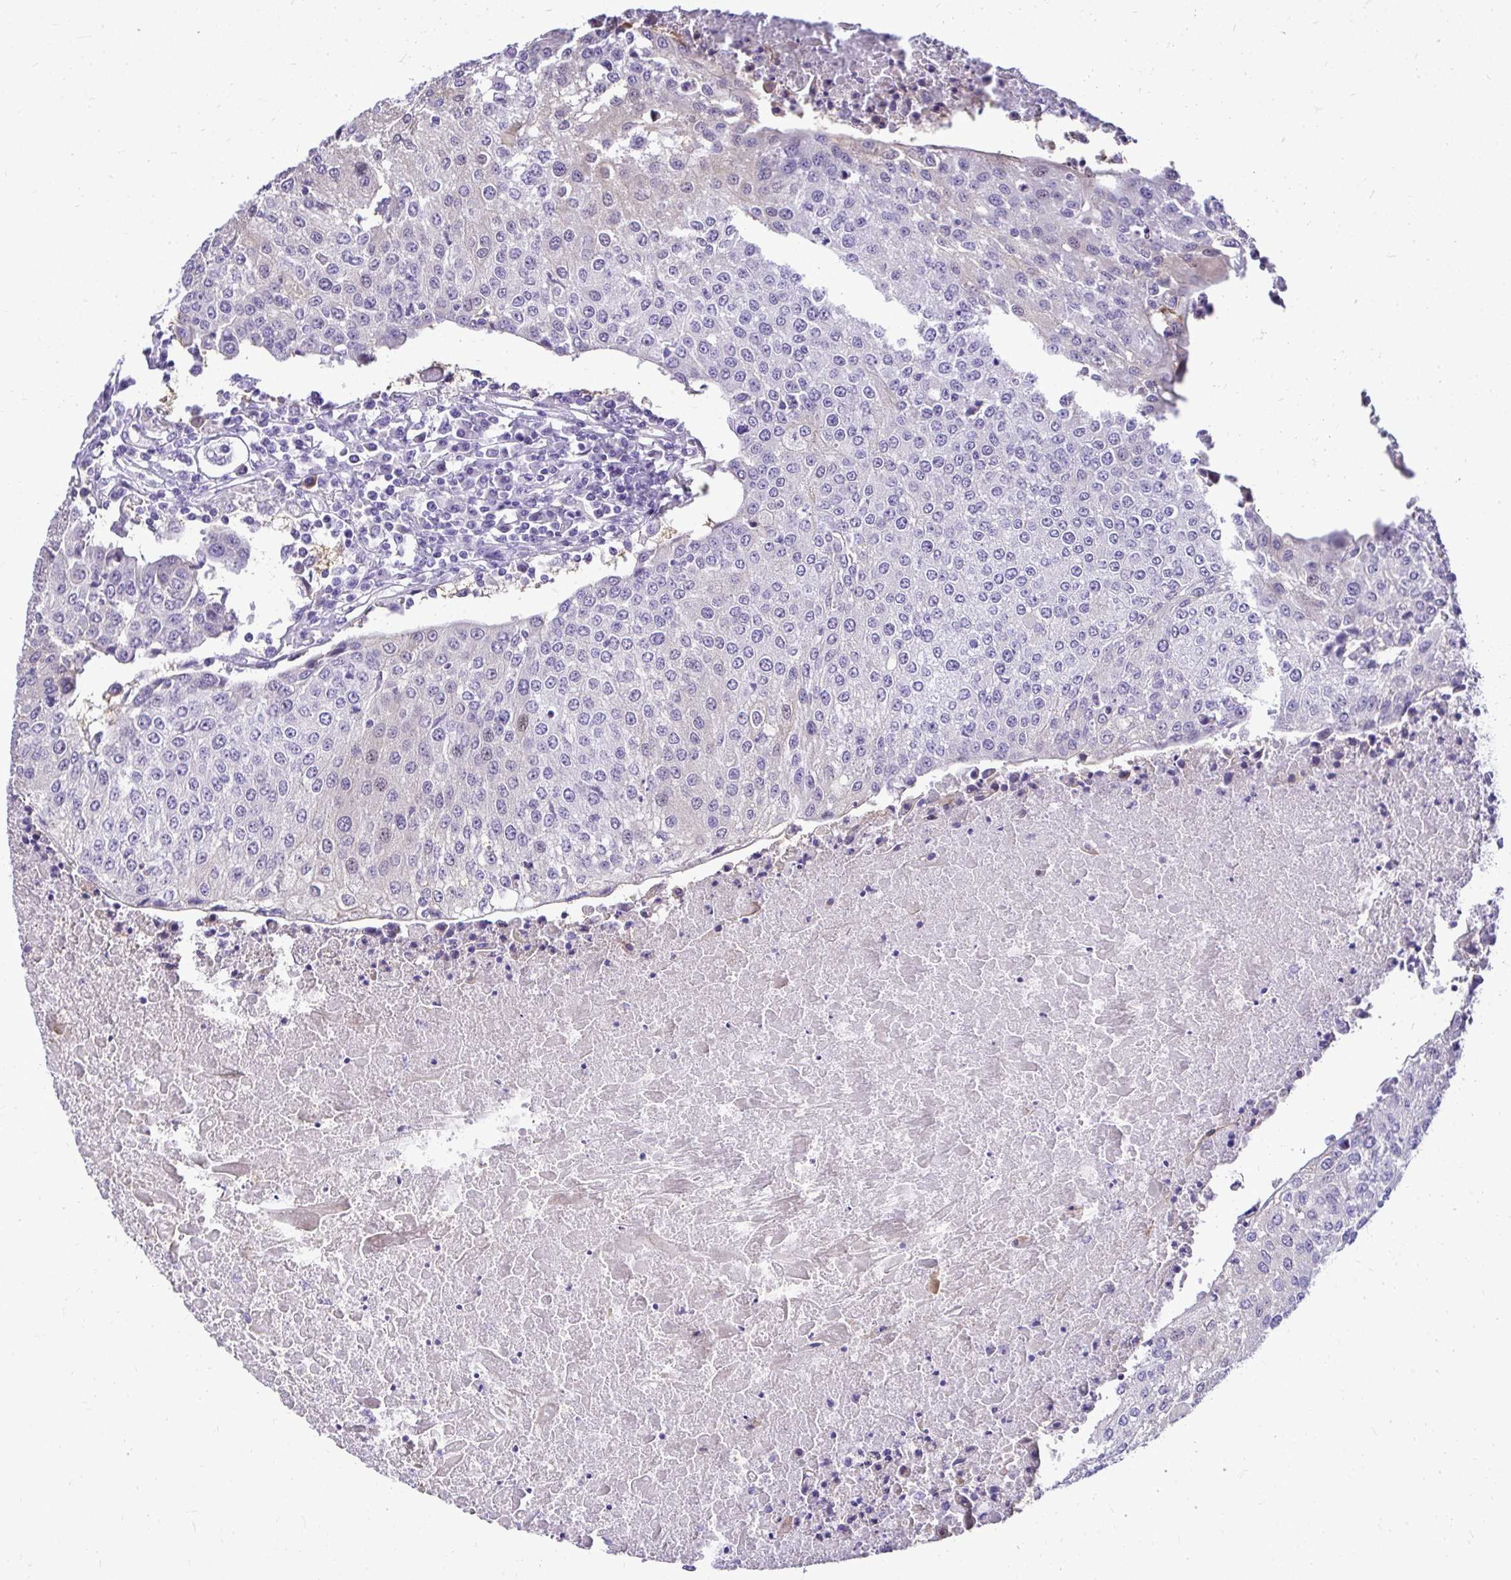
{"staining": {"intensity": "negative", "quantity": "none", "location": "none"}, "tissue": "urothelial cancer", "cell_type": "Tumor cells", "image_type": "cancer", "snomed": [{"axis": "morphology", "description": "Urothelial carcinoma, High grade"}, {"axis": "topography", "description": "Urinary bladder"}], "caption": "Immunohistochemical staining of urothelial cancer demonstrates no significant staining in tumor cells.", "gene": "ZSWIM9", "patient": {"sex": "female", "age": 85}}